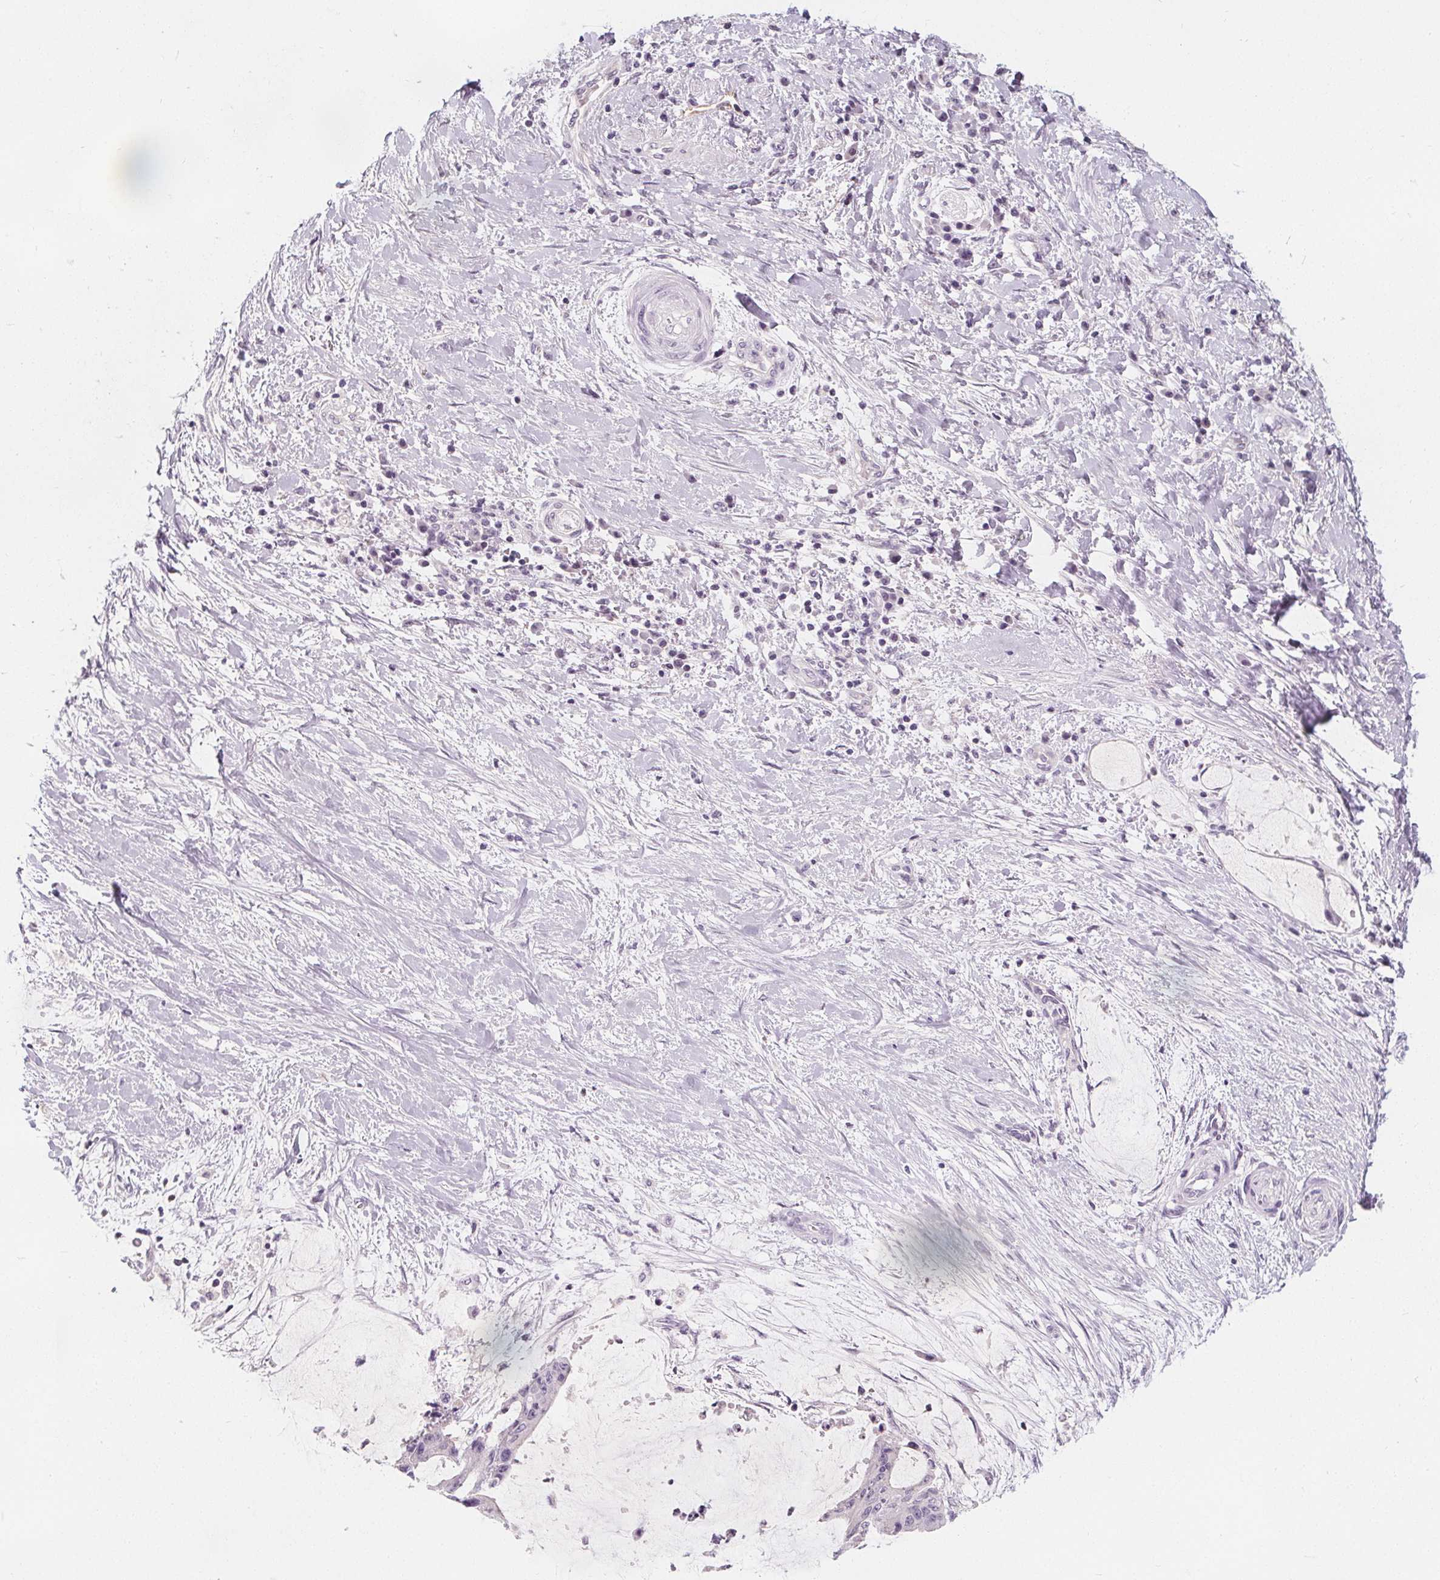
{"staining": {"intensity": "negative", "quantity": "none", "location": "none"}, "tissue": "liver cancer", "cell_type": "Tumor cells", "image_type": "cancer", "snomed": [{"axis": "morphology", "description": "Cholangiocarcinoma"}, {"axis": "topography", "description": "Liver"}], "caption": "Histopathology image shows no significant protein staining in tumor cells of liver cancer (cholangiocarcinoma). (DAB (3,3'-diaminobenzidine) IHC visualized using brightfield microscopy, high magnification).", "gene": "UGP2", "patient": {"sex": "female", "age": 73}}